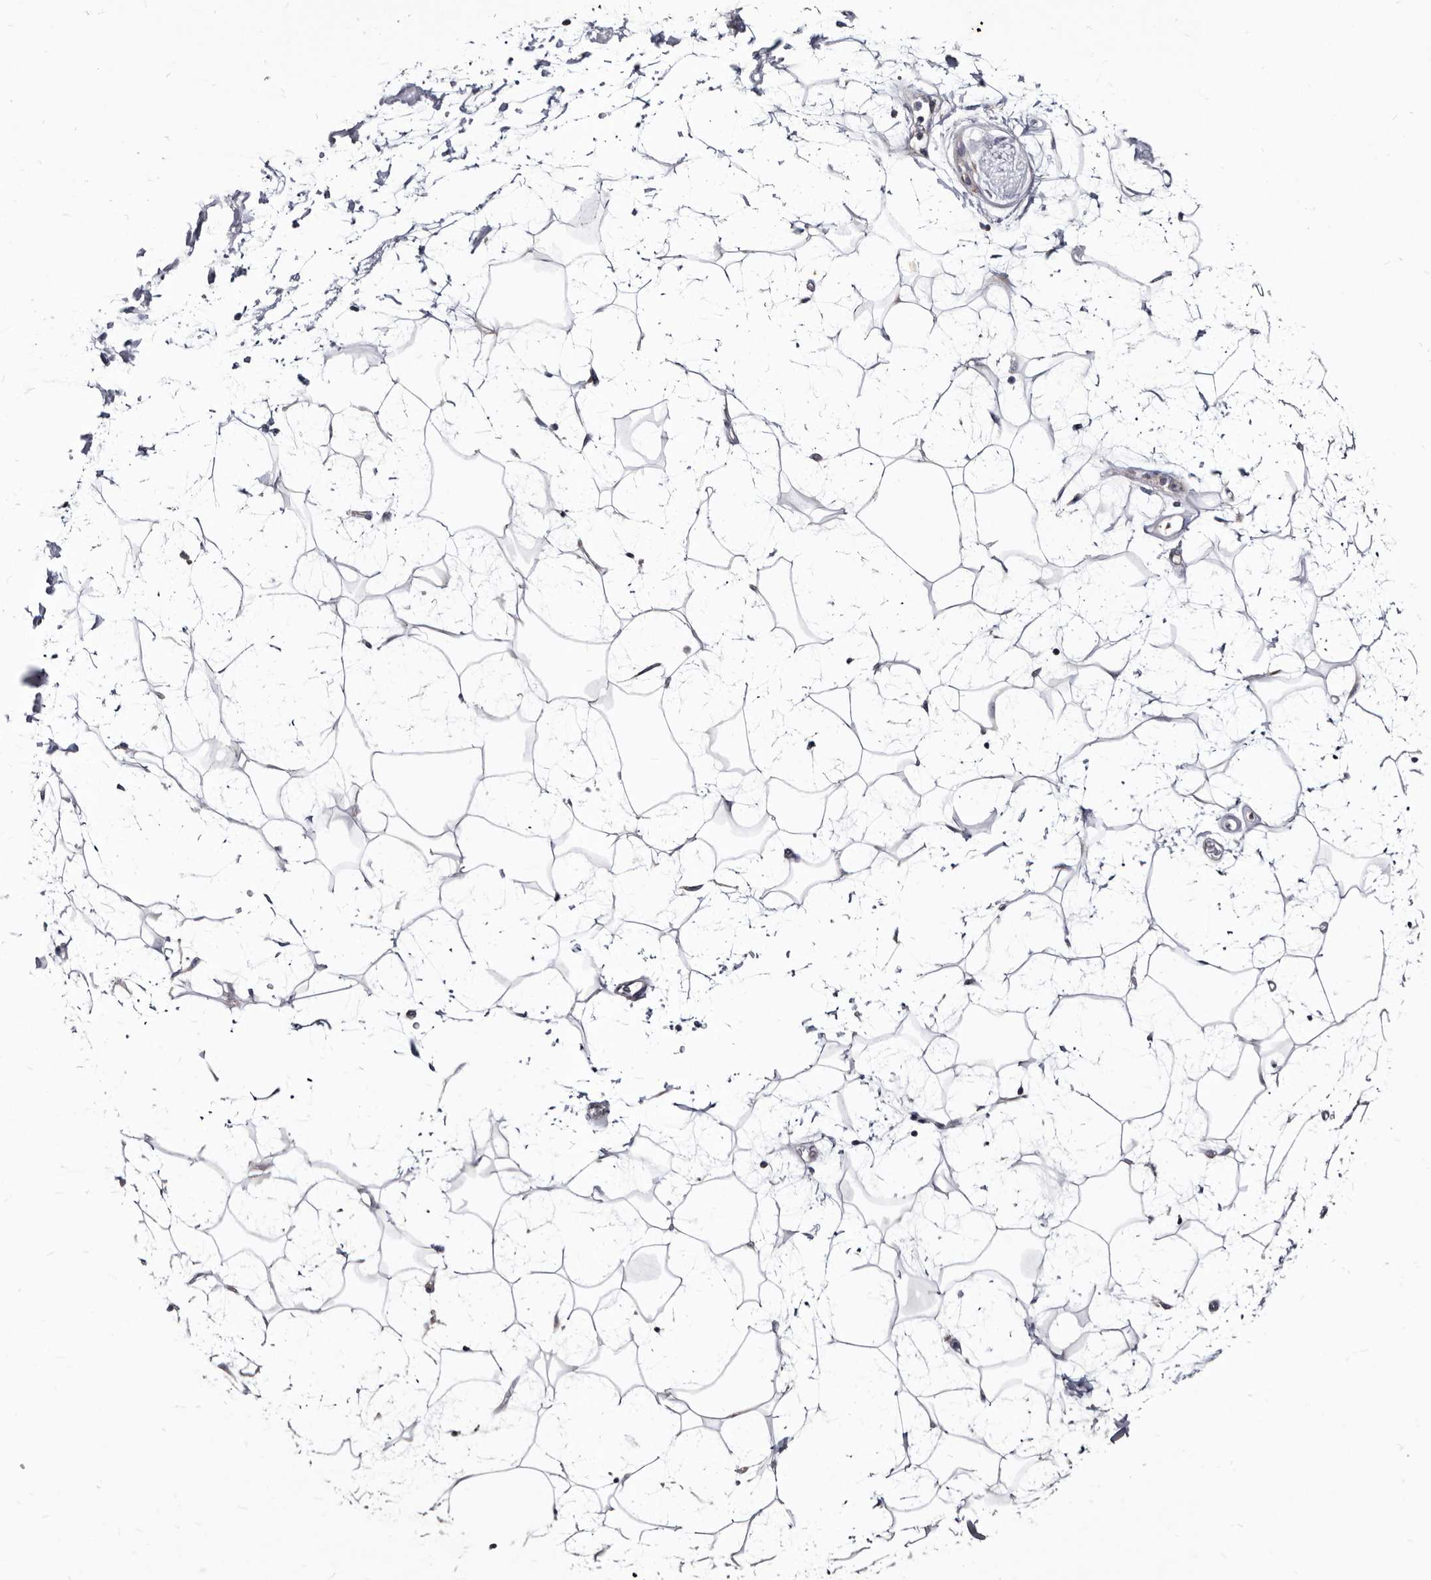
{"staining": {"intensity": "negative", "quantity": "none", "location": "none"}, "tissue": "adipose tissue", "cell_type": "Adipocytes", "image_type": "normal", "snomed": [{"axis": "morphology", "description": "Normal tissue, NOS"}, {"axis": "topography", "description": "Soft tissue"}], "caption": "Immunohistochemical staining of normal human adipose tissue shows no significant positivity in adipocytes. Brightfield microscopy of immunohistochemistry stained with DAB (3,3'-diaminobenzidine) (brown) and hematoxylin (blue), captured at high magnification.", "gene": "ABCF2", "patient": {"sex": "male", "age": 72}}